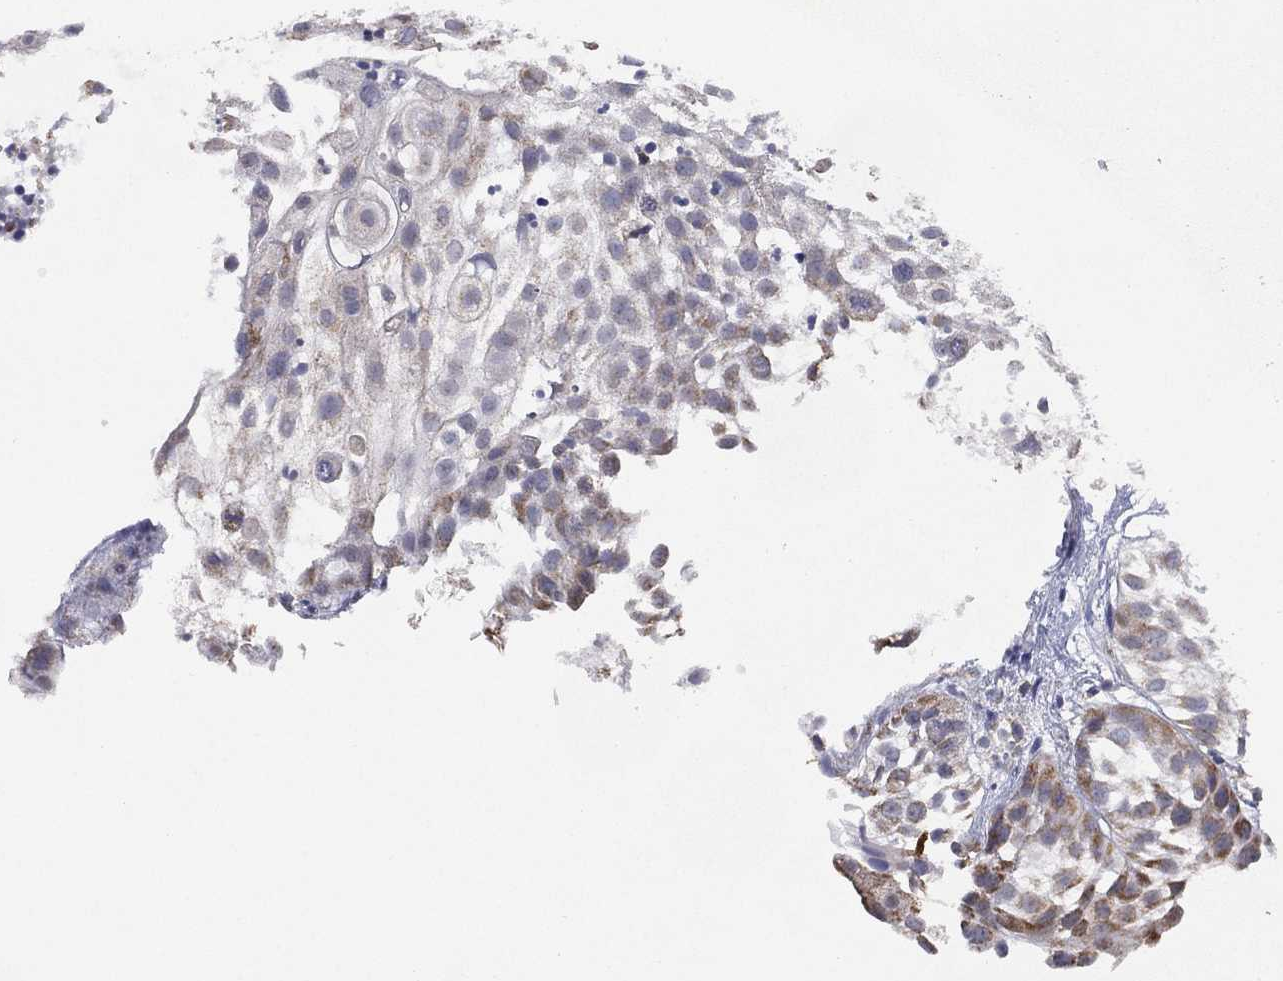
{"staining": {"intensity": "negative", "quantity": "none", "location": "none"}, "tissue": "urothelial cancer", "cell_type": "Tumor cells", "image_type": "cancer", "snomed": [{"axis": "morphology", "description": "Urothelial carcinoma, High grade"}, {"axis": "topography", "description": "Urinary bladder"}], "caption": "The micrograph displays no staining of tumor cells in urothelial carcinoma (high-grade).", "gene": "PPP2R5A", "patient": {"sex": "female", "age": 79}}